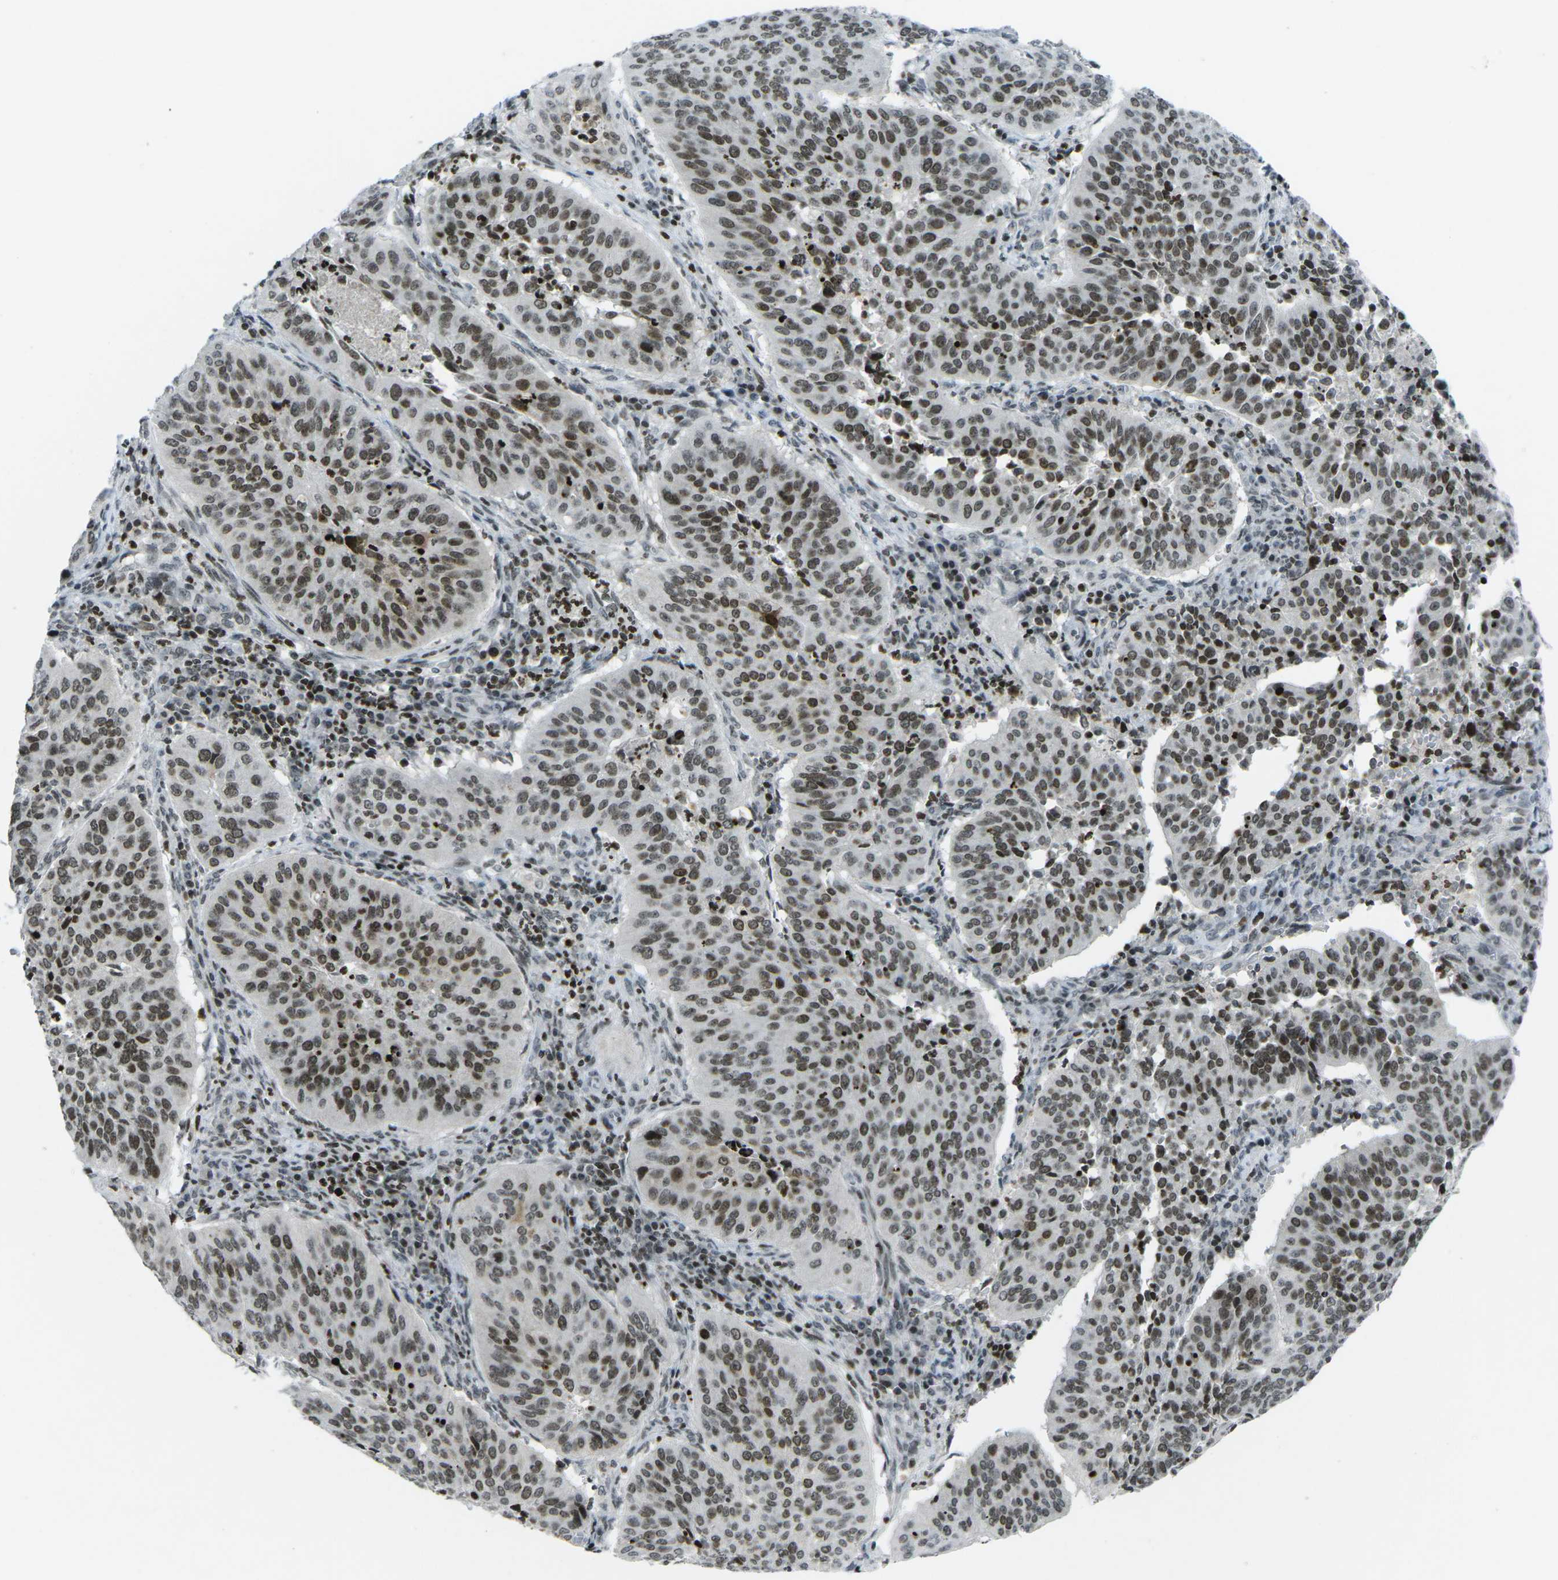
{"staining": {"intensity": "strong", "quantity": ">75%", "location": "nuclear"}, "tissue": "cervical cancer", "cell_type": "Tumor cells", "image_type": "cancer", "snomed": [{"axis": "morphology", "description": "Normal tissue, NOS"}, {"axis": "morphology", "description": "Squamous cell carcinoma, NOS"}, {"axis": "topography", "description": "Cervix"}], "caption": "Human squamous cell carcinoma (cervical) stained with a brown dye shows strong nuclear positive expression in approximately >75% of tumor cells.", "gene": "EME1", "patient": {"sex": "female", "age": 39}}